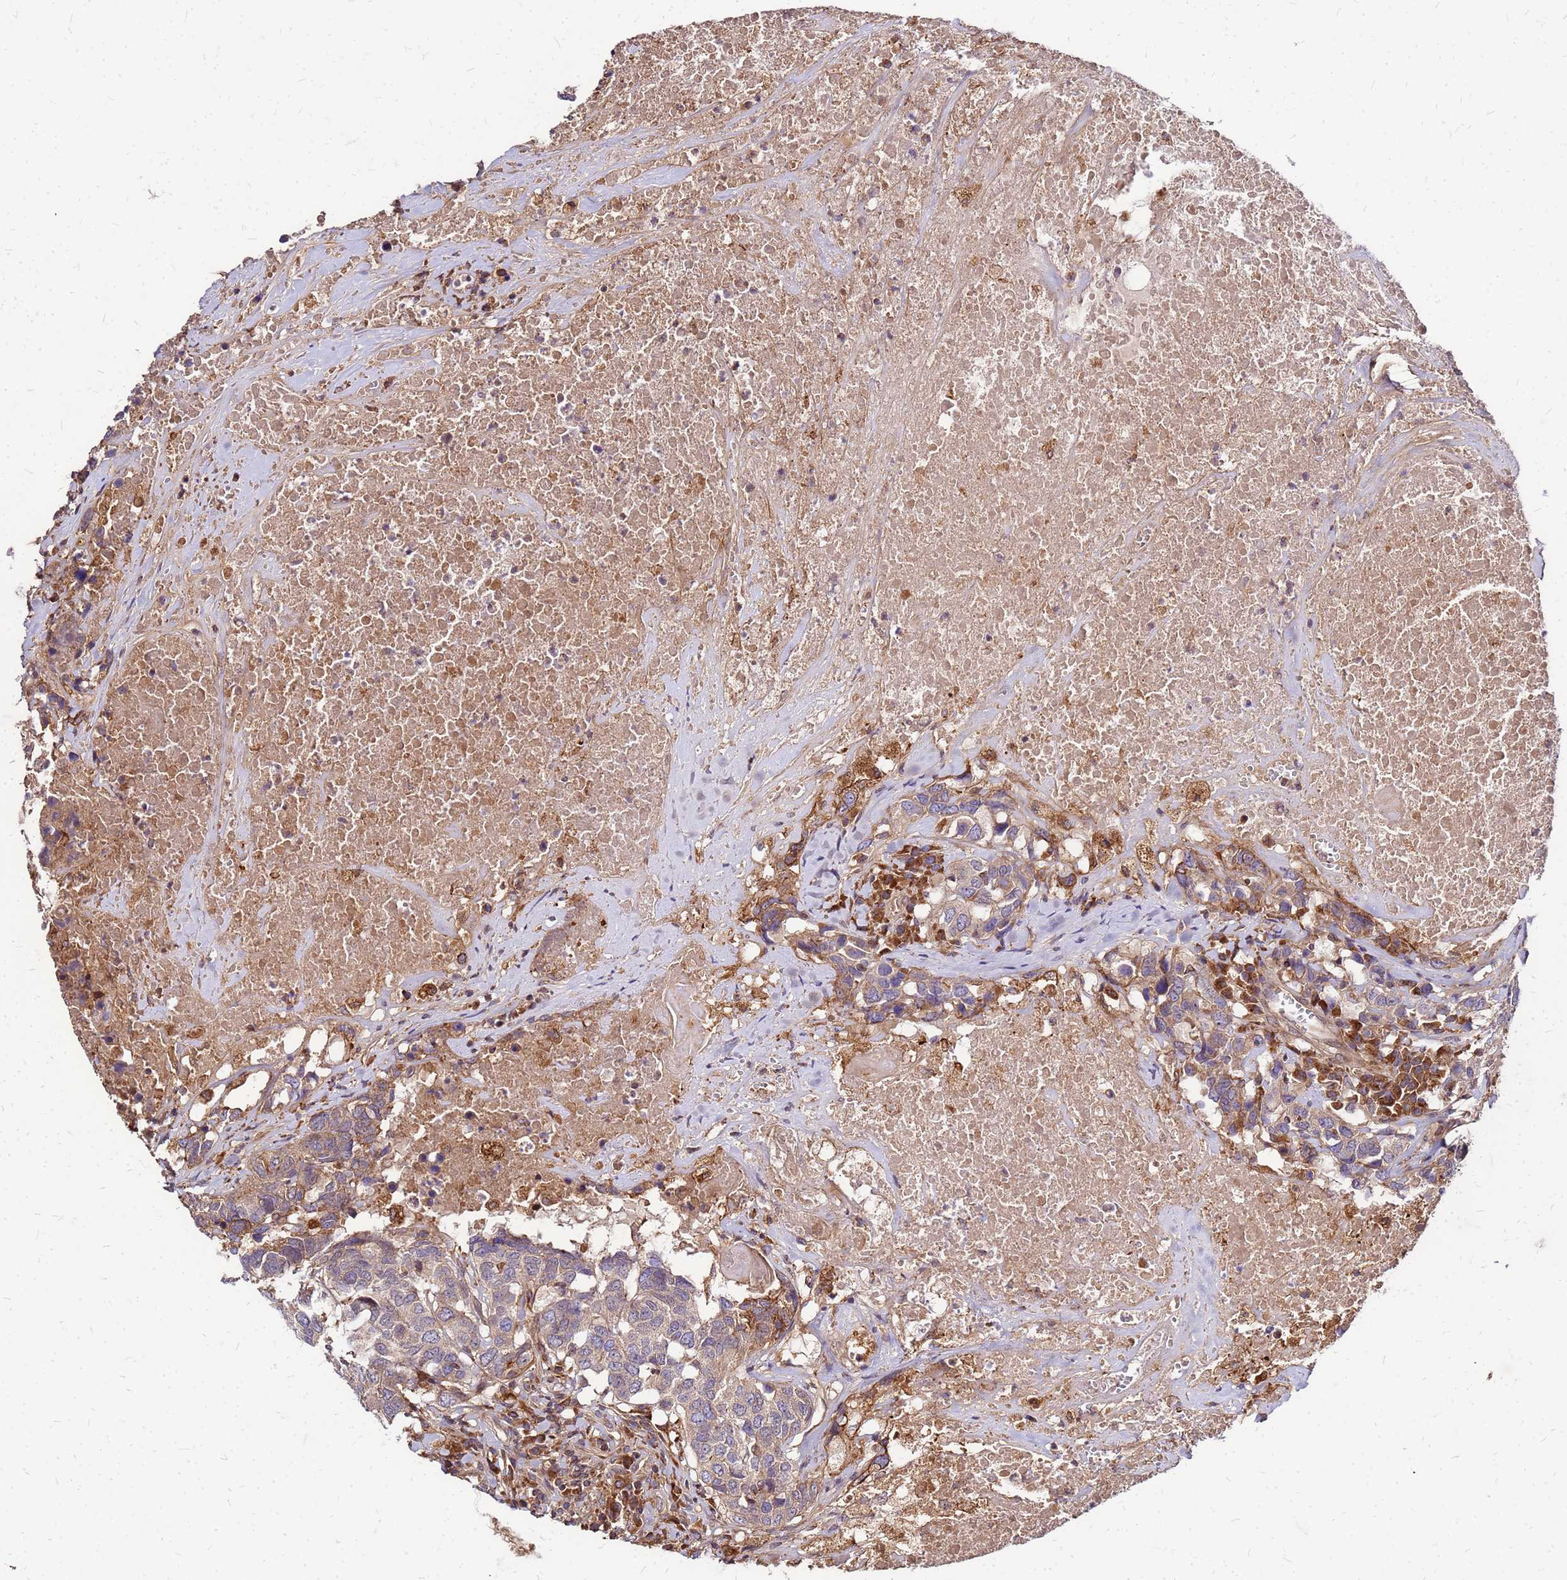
{"staining": {"intensity": "weak", "quantity": "25%-75%", "location": "cytoplasmic/membranous"}, "tissue": "head and neck cancer", "cell_type": "Tumor cells", "image_type": "cancer", "snomed": [{"axis": "morphology", "description": "Squamous cell carcinoma, NOS"}, {"axis": "topography", "description": "Head-Neck"}], "caption": "This photomicrograph exhibits IHC staining of head and neck cancer, with low weak cytoplasmic/membranous positivity in about 25%-75% of tumor cells.", "gene": "CYBC1", "patient": {"sex": "male", "age": 66}}